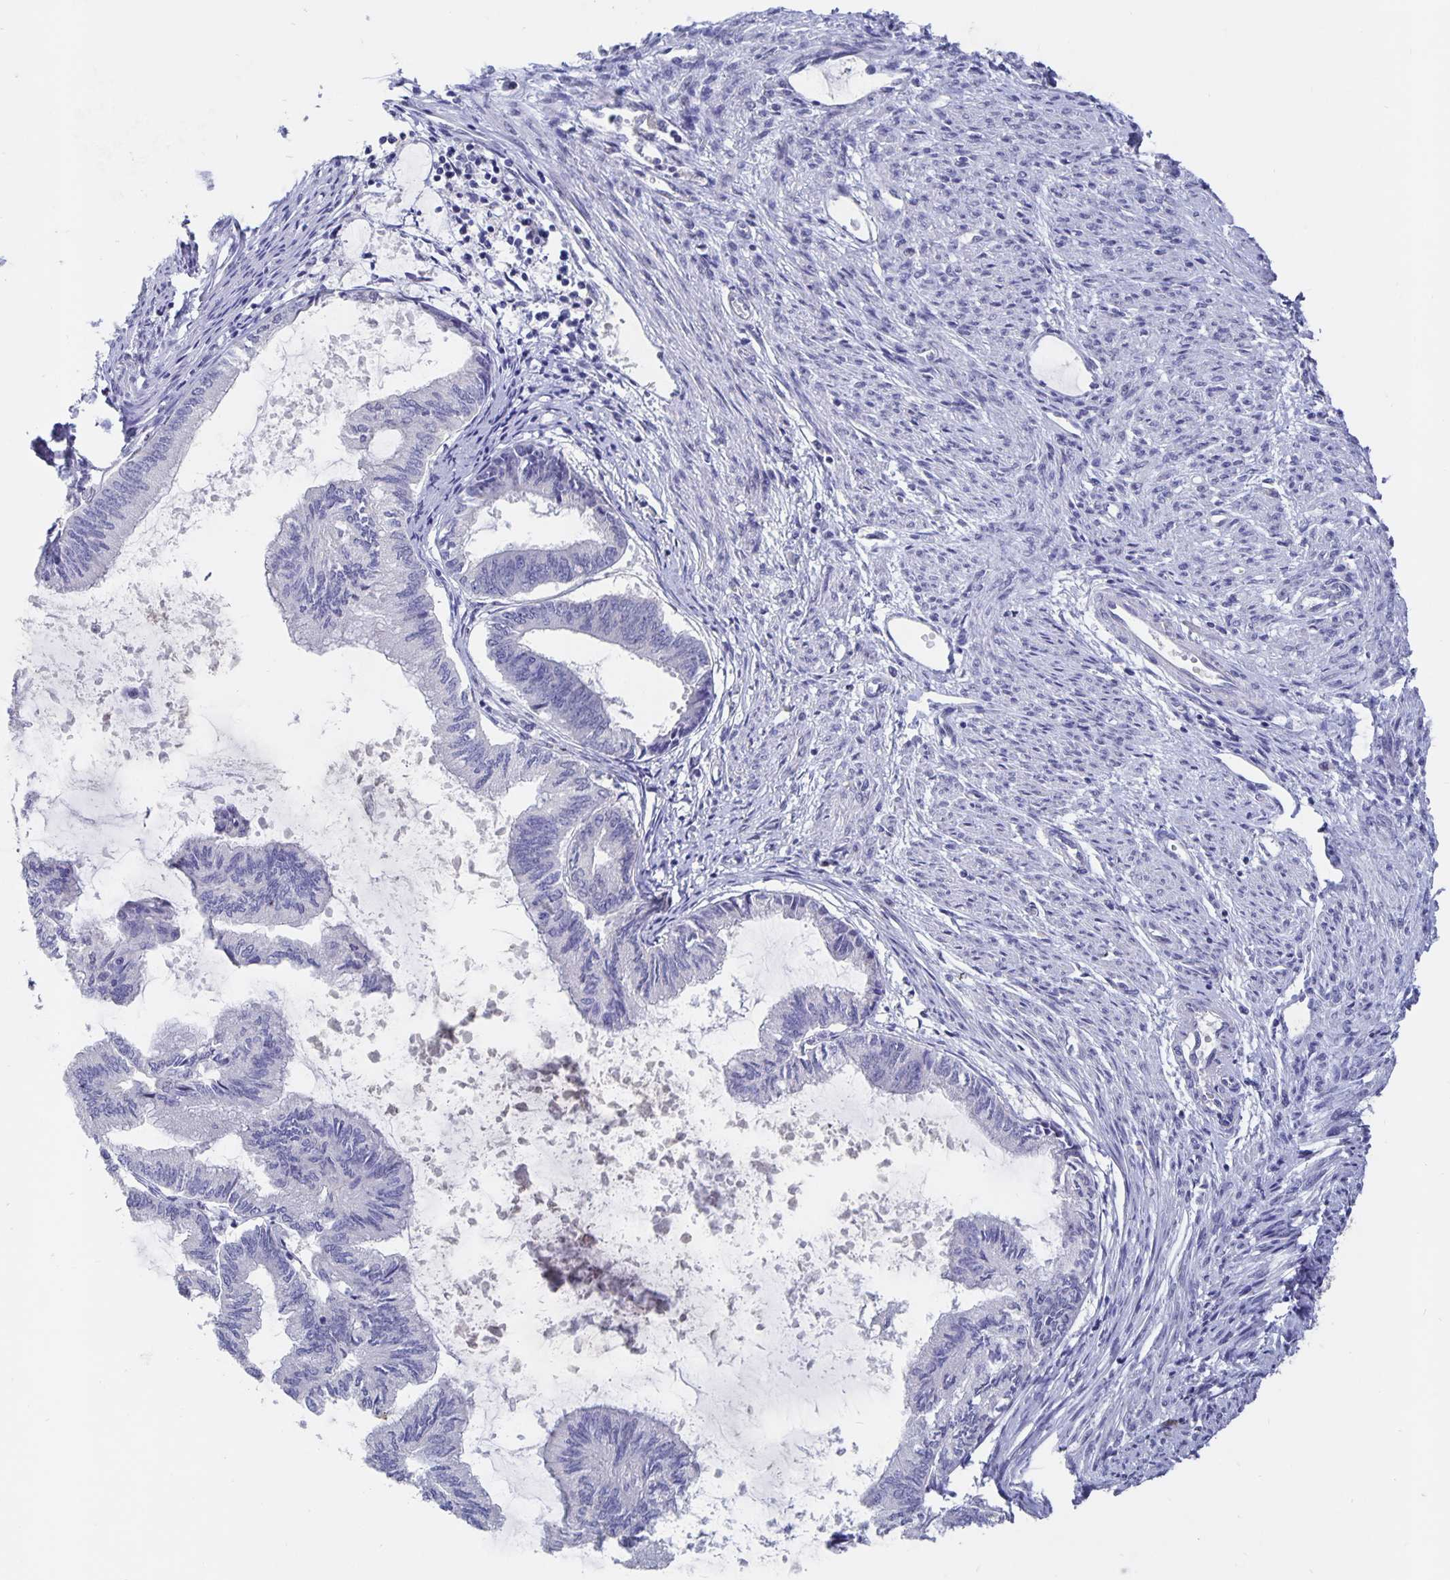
{"staining": {"intensity": "negative", "quantity": "none", "location": "none"}, "tissue": "endometrial cancer", "cell_type": "Tumor cells", "image_type": "cancer", "snomed": [{"axis": "morphology", "description": "Adenocarcinoma, NOS"}, {"axis": "topography", "description": "Endometrium"}], "caption": "Tumor cells show no significant protein staining in endometrial adenocarcinoma.", "gene": "SMOC1", "patient": {"sex": "female", "age": 86}}